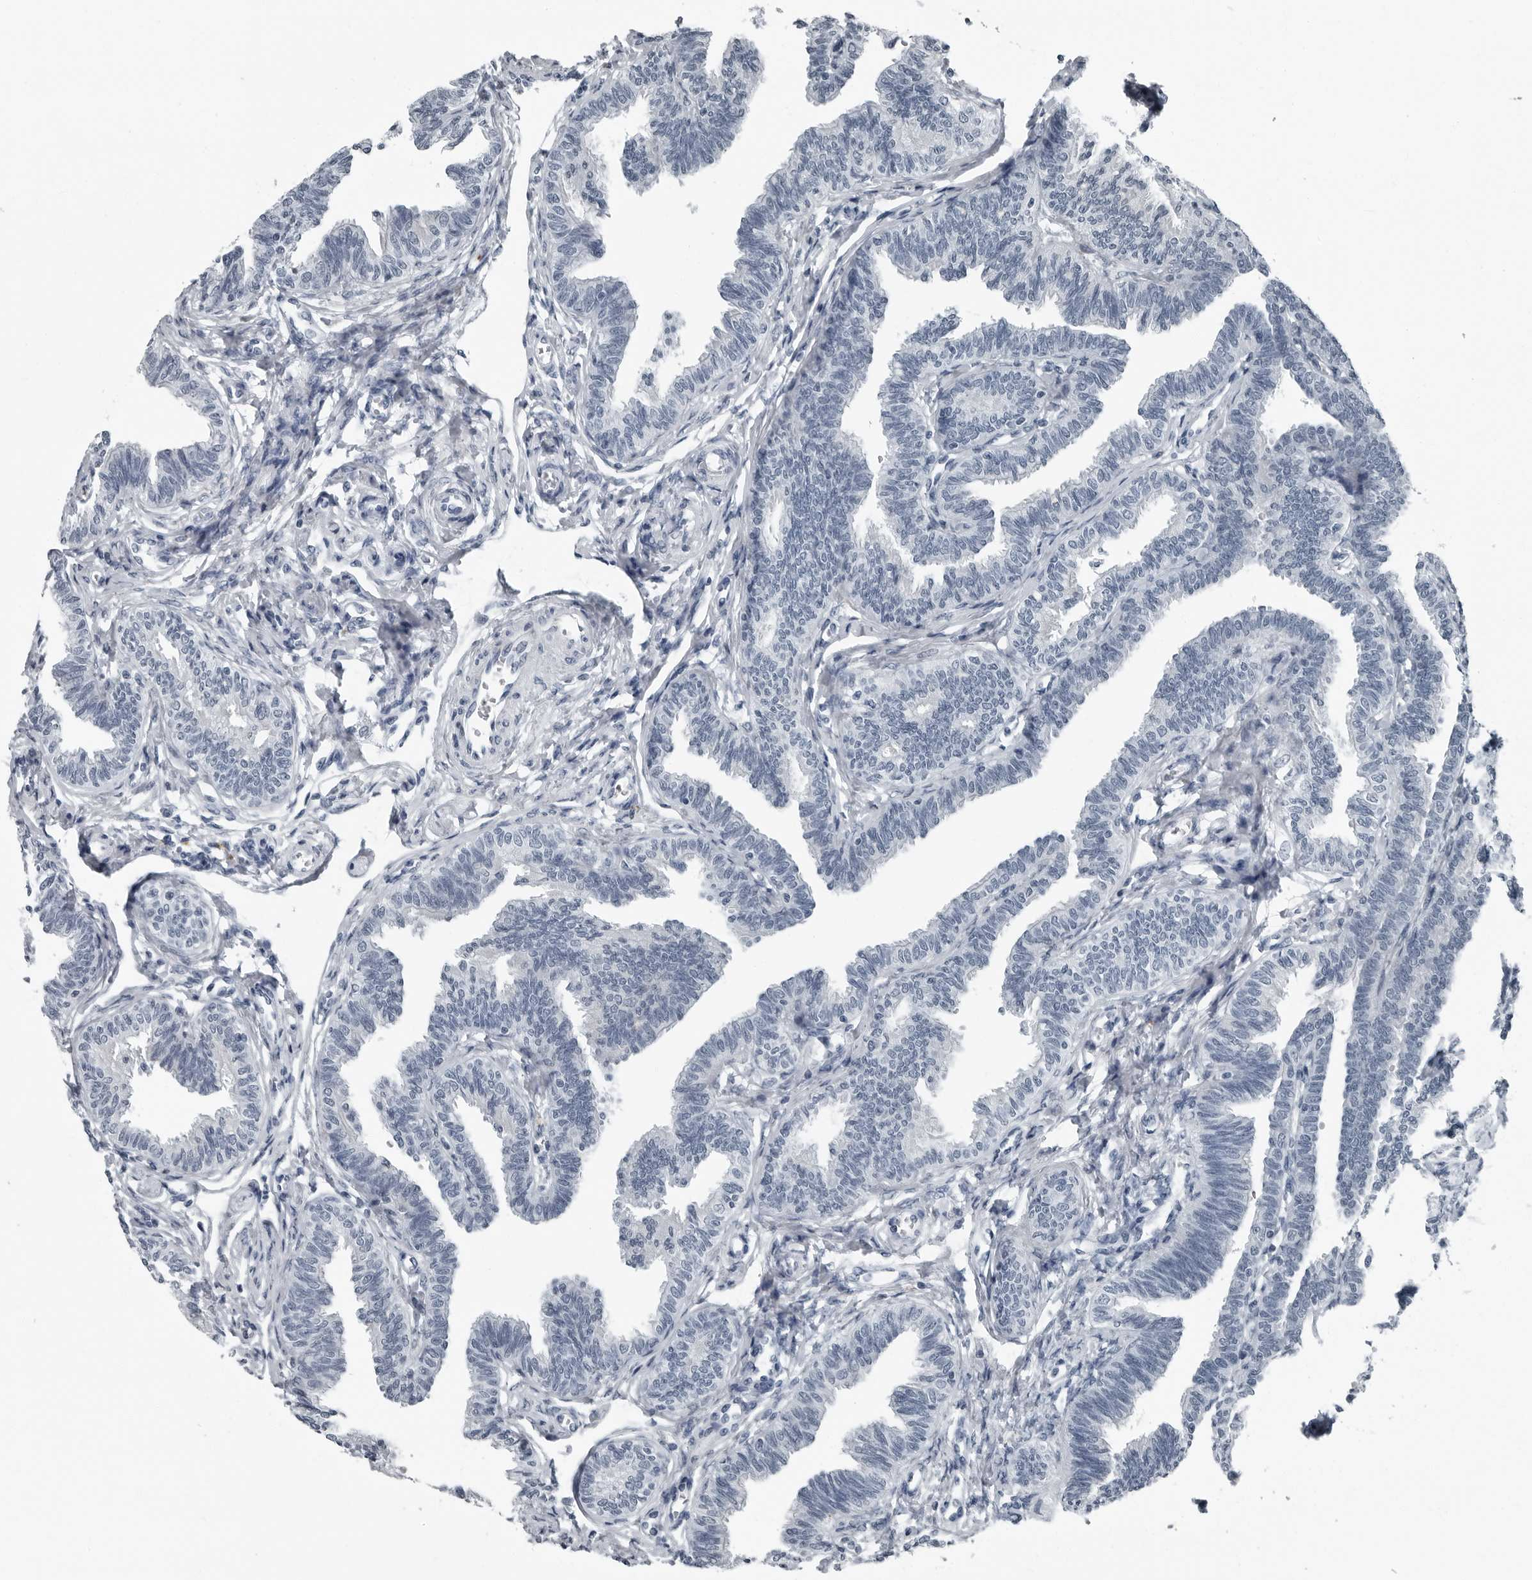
{"staining": {"intensity": "negative", "quantity": "none", "location": "none"}, "tissue": "fallopian tube", "cell_type": "Glandular cells", "image_type": "normal", "snomed": [{"axis": "morphology", "description": "Normal tissue, NOS"}, {"axis": "topography", "description": "Fallopian tube"}, {"axis": "topography", "description": "Ovary"}], "caption": "A micrograph of human fallopian tube is negative for staining in glandular cells.", "gene": "PDCD11", "patient": {"sex": "female", "age": 23}}